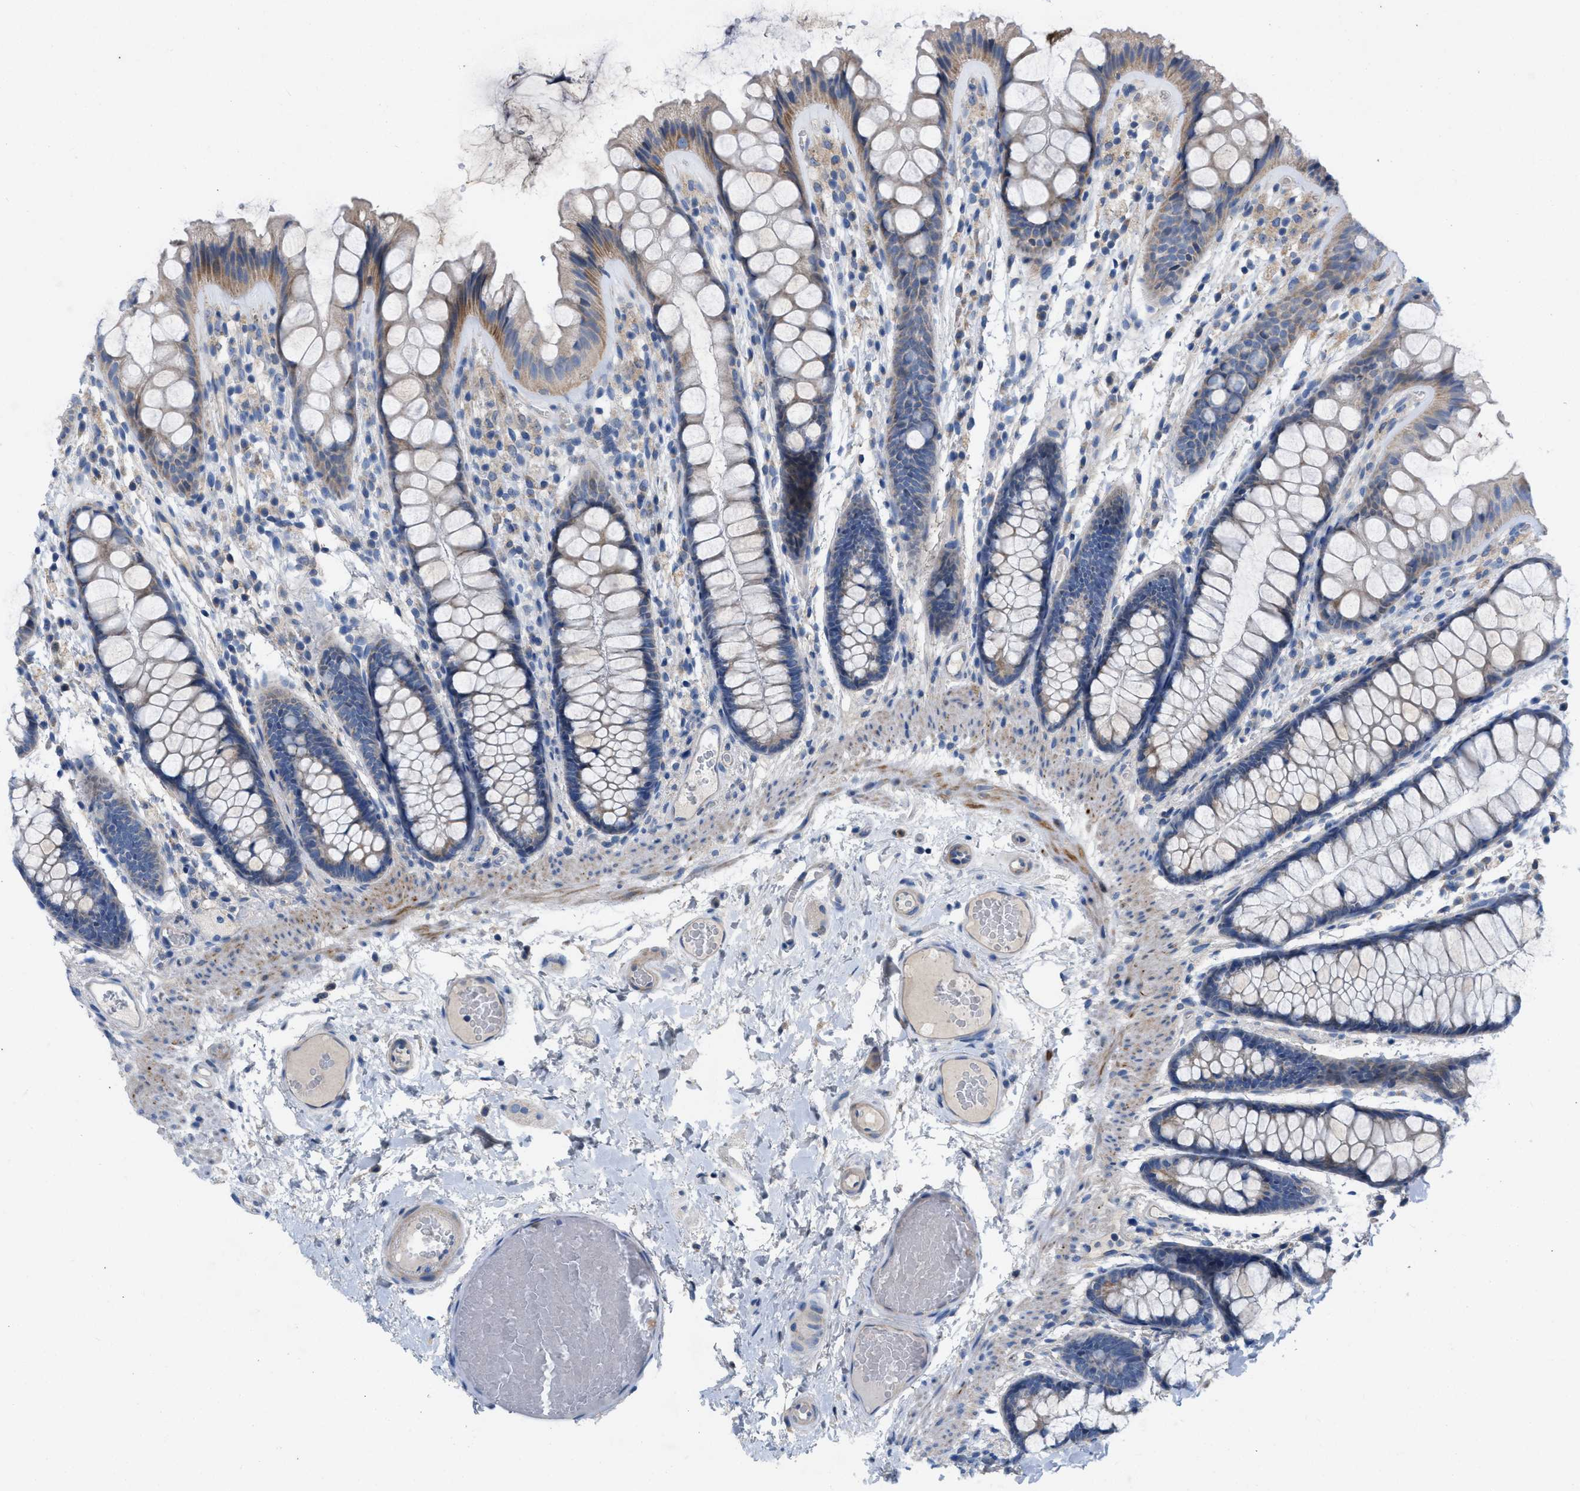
{"staining": {"intensity": "negative", "quantity": "none", "location": "none"}, "tissue": "colon", "cell_type": "Endothelial cells", "image_type": "normal", "snomed": [{"axis": "morphology", "description": "Normal tissue, NOS"}, {"axis": "topography", "description": "Colon"}], "caption": "Colon stained for a protein using immunohistochemistry exhibits no positivity endothelial cells.", "gene": "PLPPR5", "patient": {"sex": "female", "age": 56}}